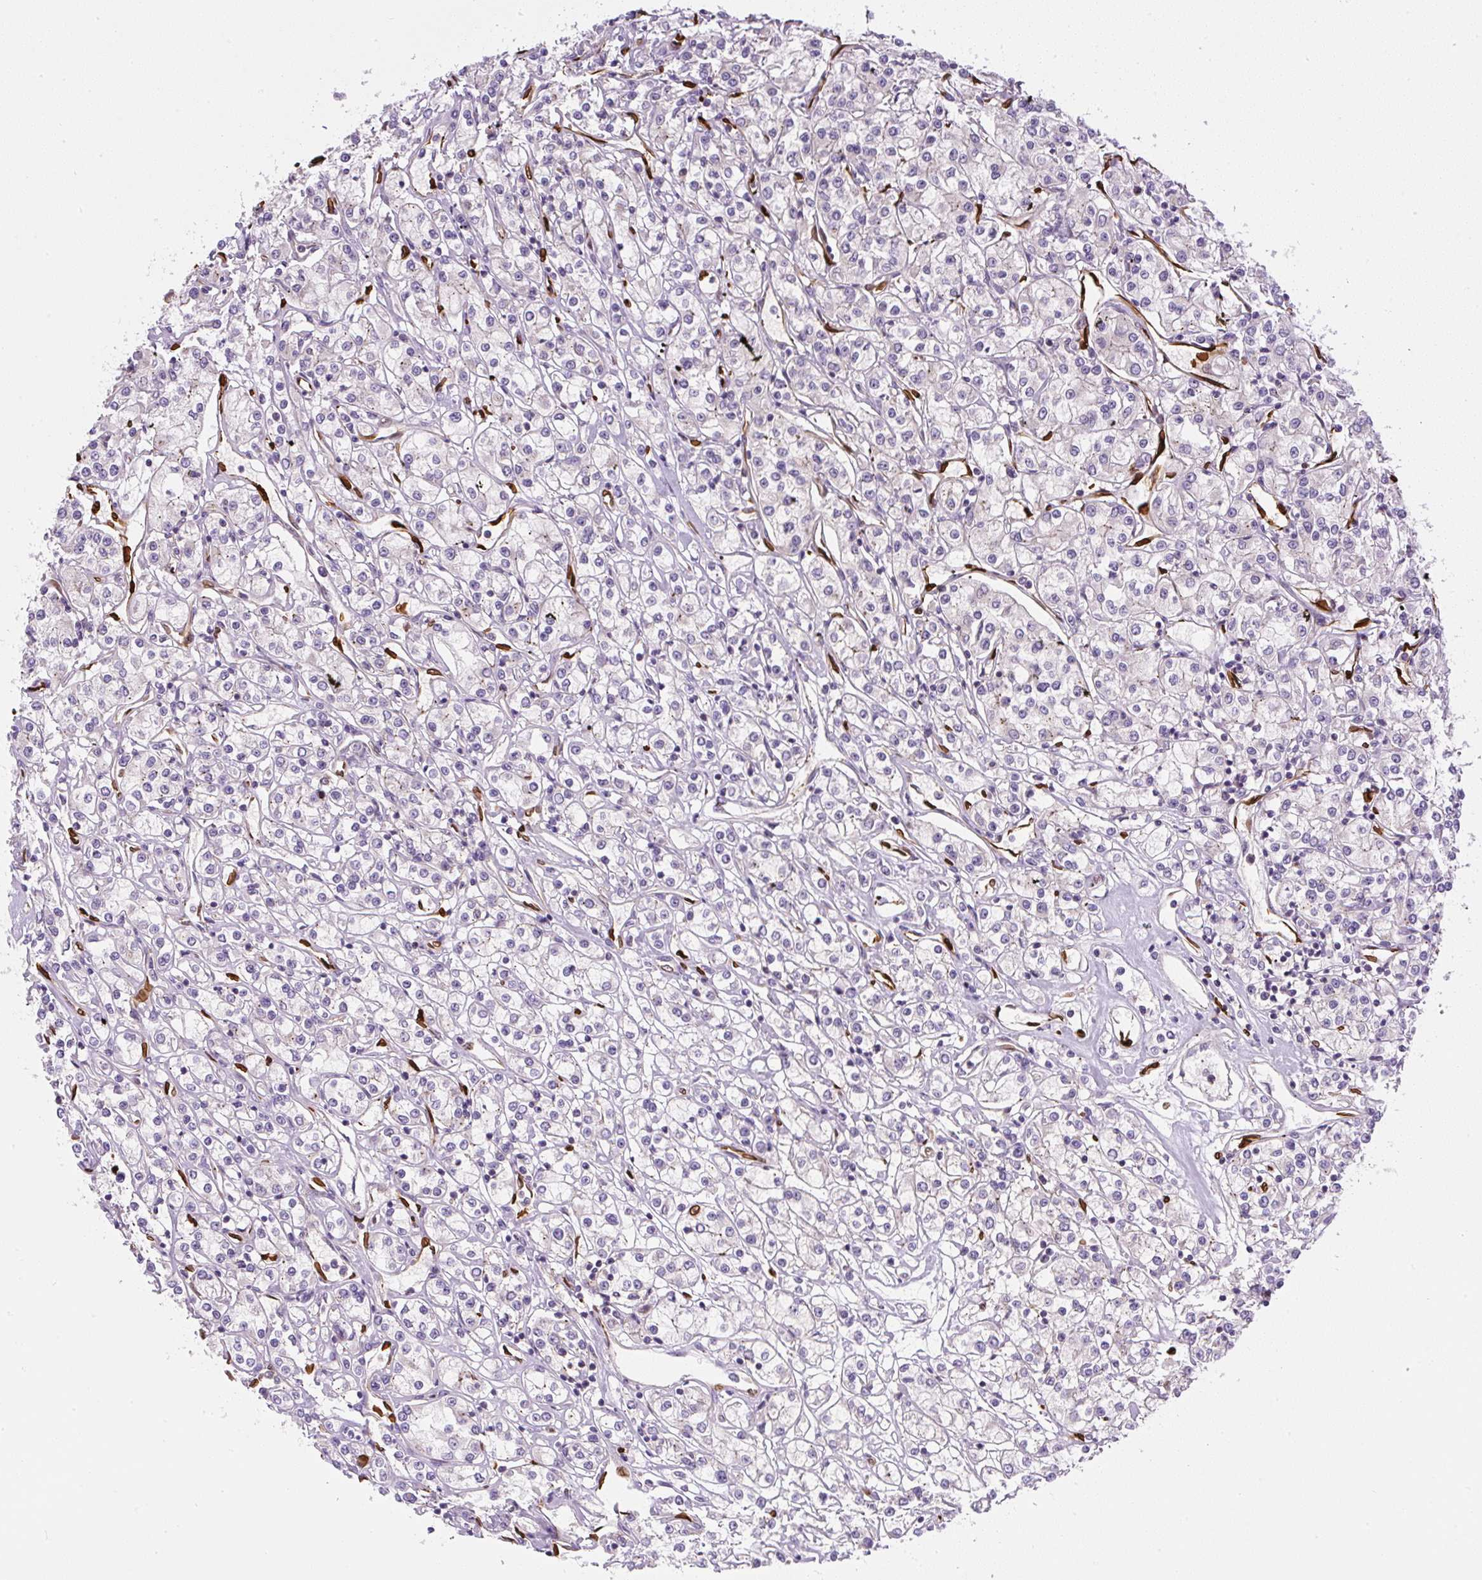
{"staining": {"intensity": "negative", "quantity": "none", "location": "none"}, "tissue": "renal cancer", "cell_type": "Tumor cells", "image_type": "cancer", "snomed": [{"axis": "morphology", "description": "Adenocarcinoma, NOS"}, {"axis": "topography", "description": "Kidney"}], "caption": "DAB (3,3'-diaminobenzidine) immunohistochemical staining of renal adenocarcinoma reveals no significant staining in tumor cells.", "gene": "PIP5KL1", "patient": {"sex": "female", "age": 59}}